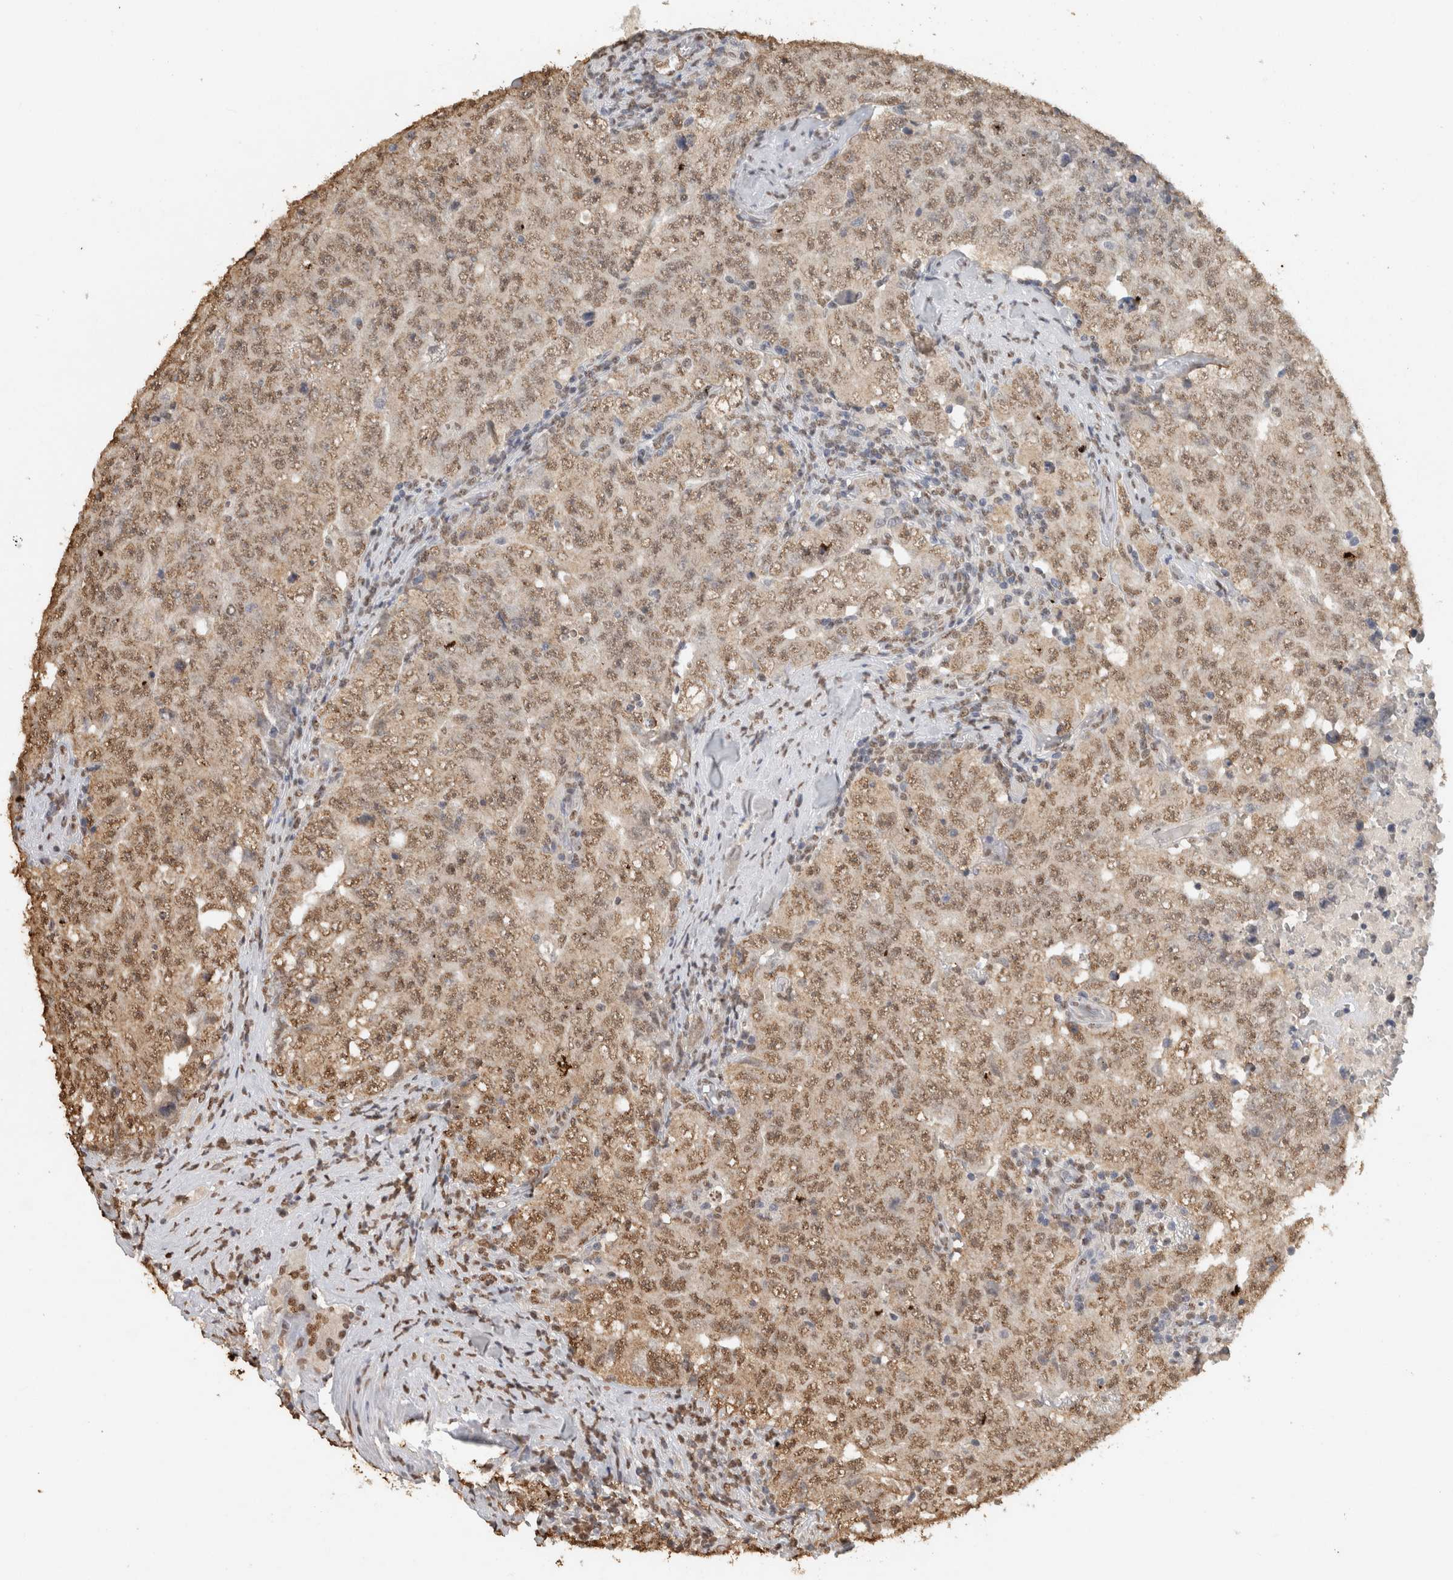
{"staining": {"intensity": "moderate", "quantity": ">75%", "location": "nuclear"}, "tissue": "testis cancer", "cell_type": "Tumor cells", "image_type": "cancer", "snomed": [{"axis": "morphology", "description": "Carcinoma, Embryonal, NOS"}, {"axis": "topography", "description": "Testis"}], "caption": "Immunohistochemical staining of testis cancer (embryonal carcinoma) demonstrates medium levels of moderate nuclear staining in approximately >75% of tumor cells.", "gene": "HAND2", "patient": {"sex": "male", "age": 26}}